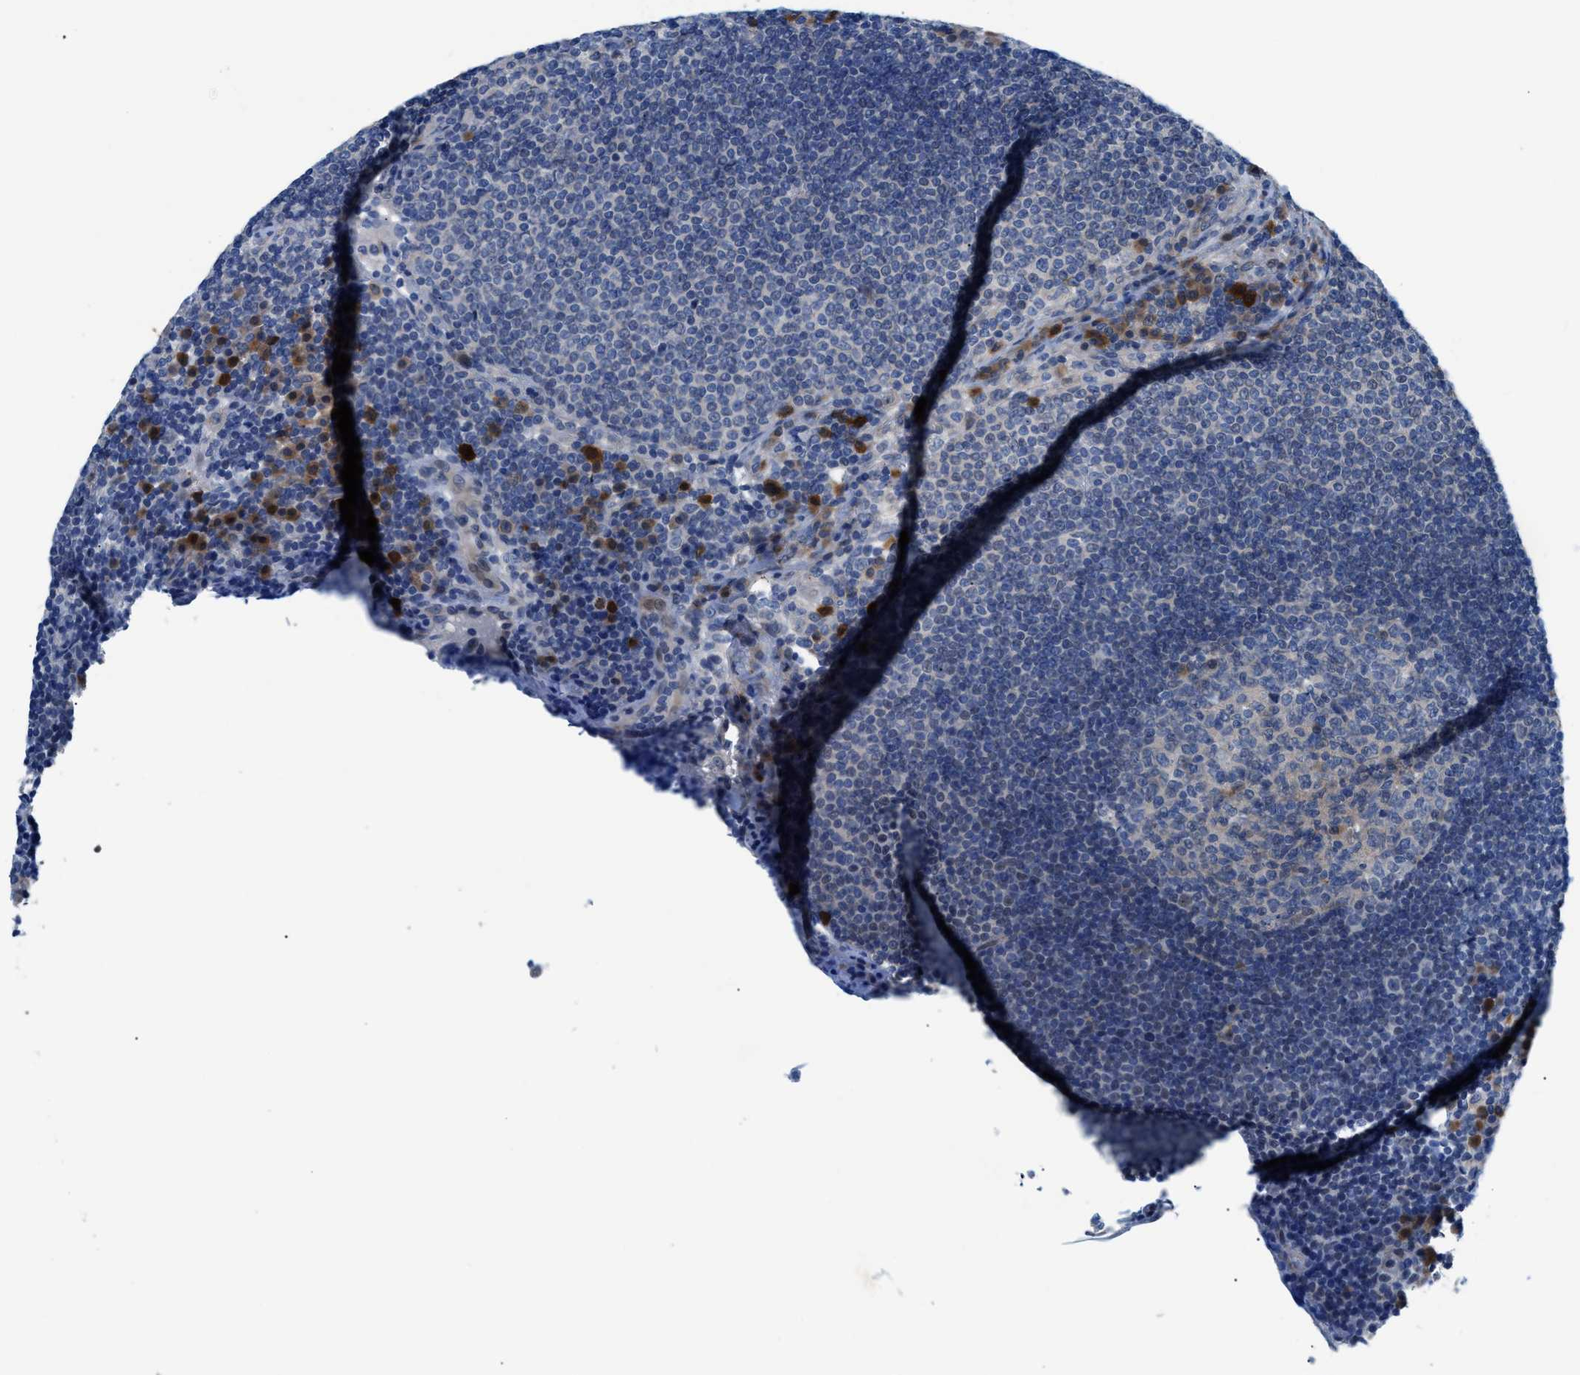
{"staining": {"intensity": "weak", "quantity": "<25%", "location": "cytoplasmic/membranous"}, "tissue": "lymph node", "cell_type": "Germinal center cells", "image_type": "normal", "snomed": [{"axis": "morphology", "description": "Normal tissue, NOS"}, {"axis": "topography", "description": "Lymph node"}], "caption": "Immunohistochemical staining of unremarkable human lymph node displays no significant expression in germinal center cells. Nuclei are stained in blue.", "gene": "UAP1", "patient": {"sex": "female", "age": 53}}